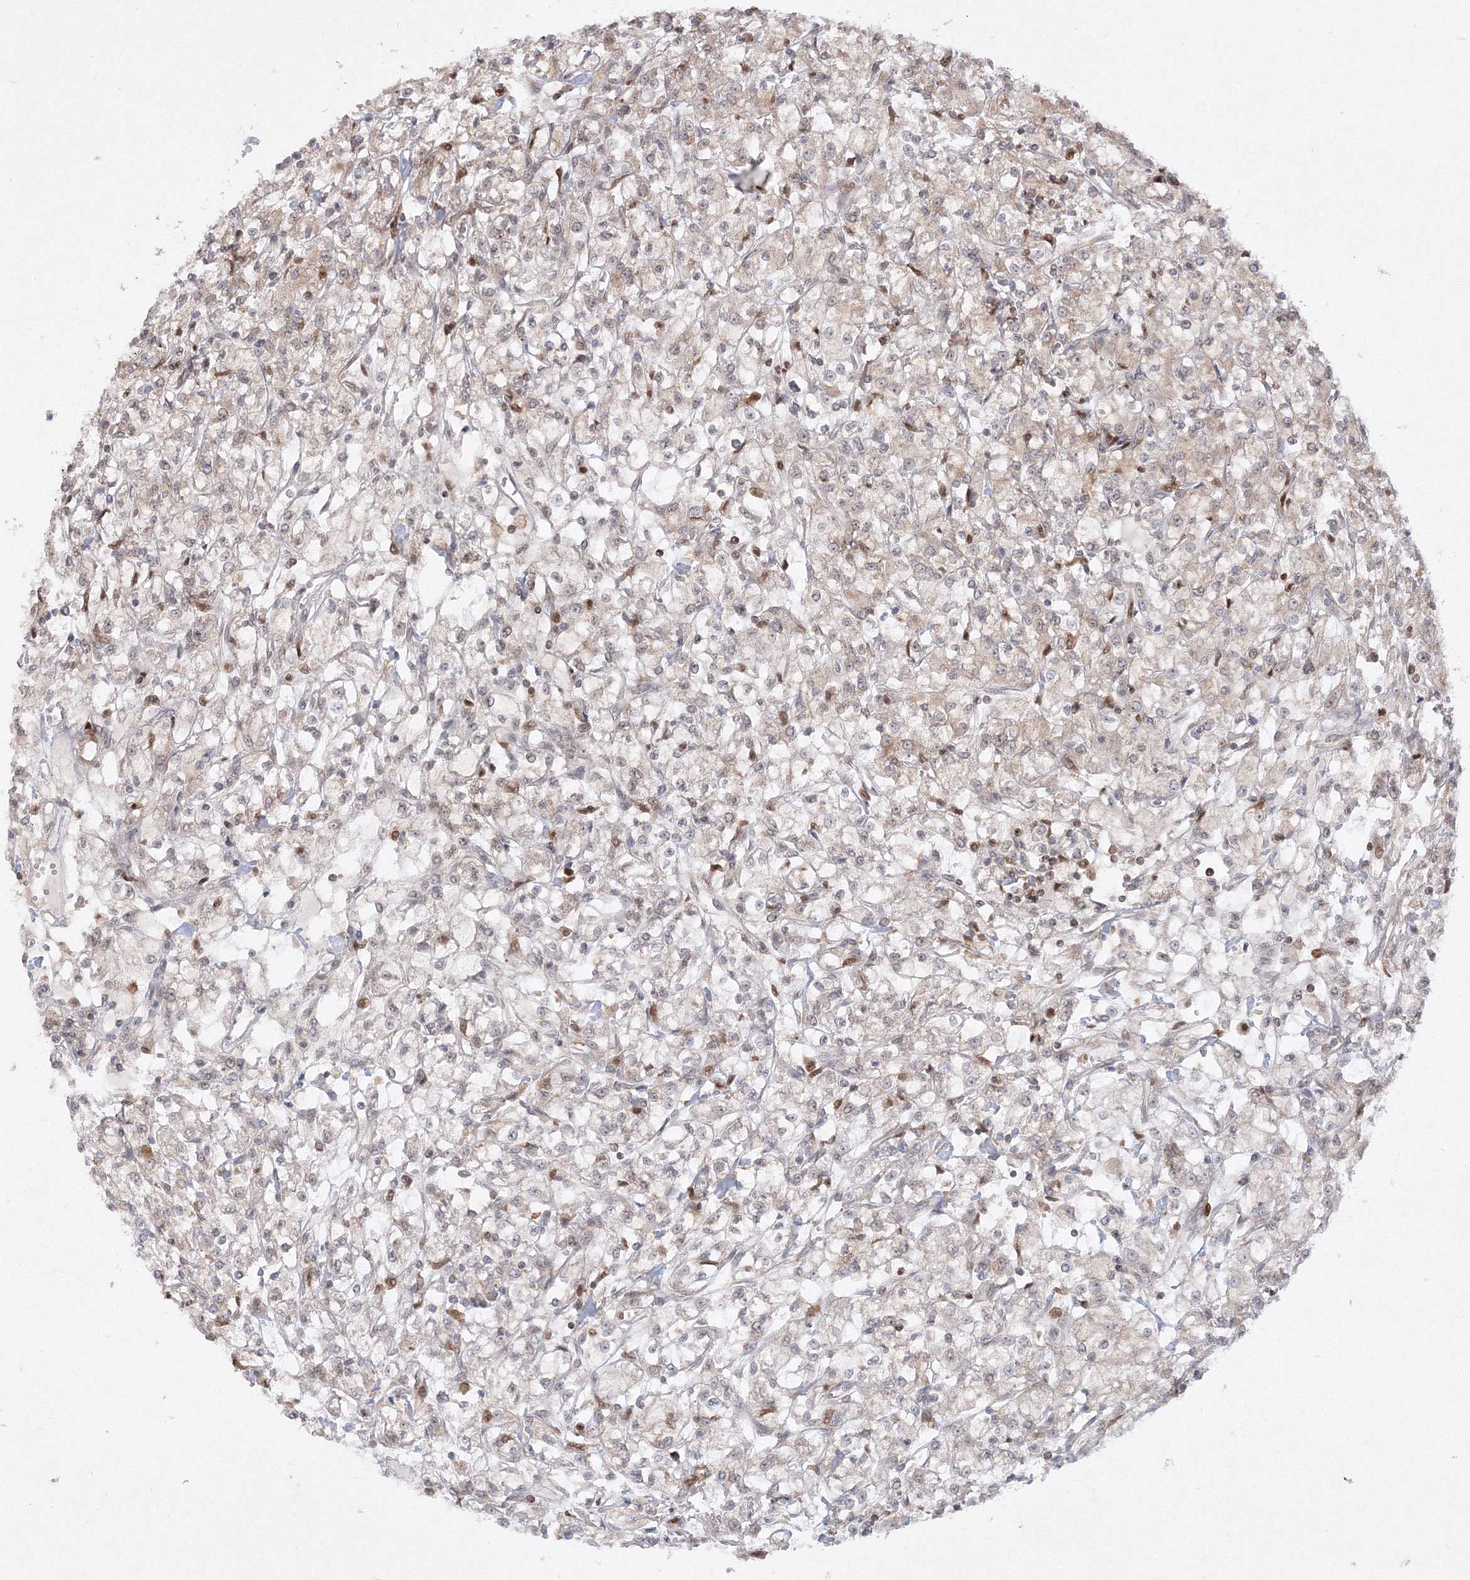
{"staining": {"intensity": "weak", "quantity": "25%-75%", "location": "cytoplasmic/membranous"}, "tissue": "renal cancer", "cell_type": "Tumor cells", "image_type": "cancer", "snomed": [{"axis": "morphology", "description": "Adenocarcinoma, NOS"}, {"axis": "topography", "description": "Kidney"}], "caption": "Immunohistochemistry photomicrograph of neoplastic tissue: renal cancer (adenocarcinoma) stained using immunohistochemistry exhibits low levels of weak protein expression localized specifically in the cytoplasmic/membranous of tumor cells, appearing as a cytoplasmic/membranous brown color.", "gene": "TMEM50B", "patient": {"sex": "female", "age": 59}}